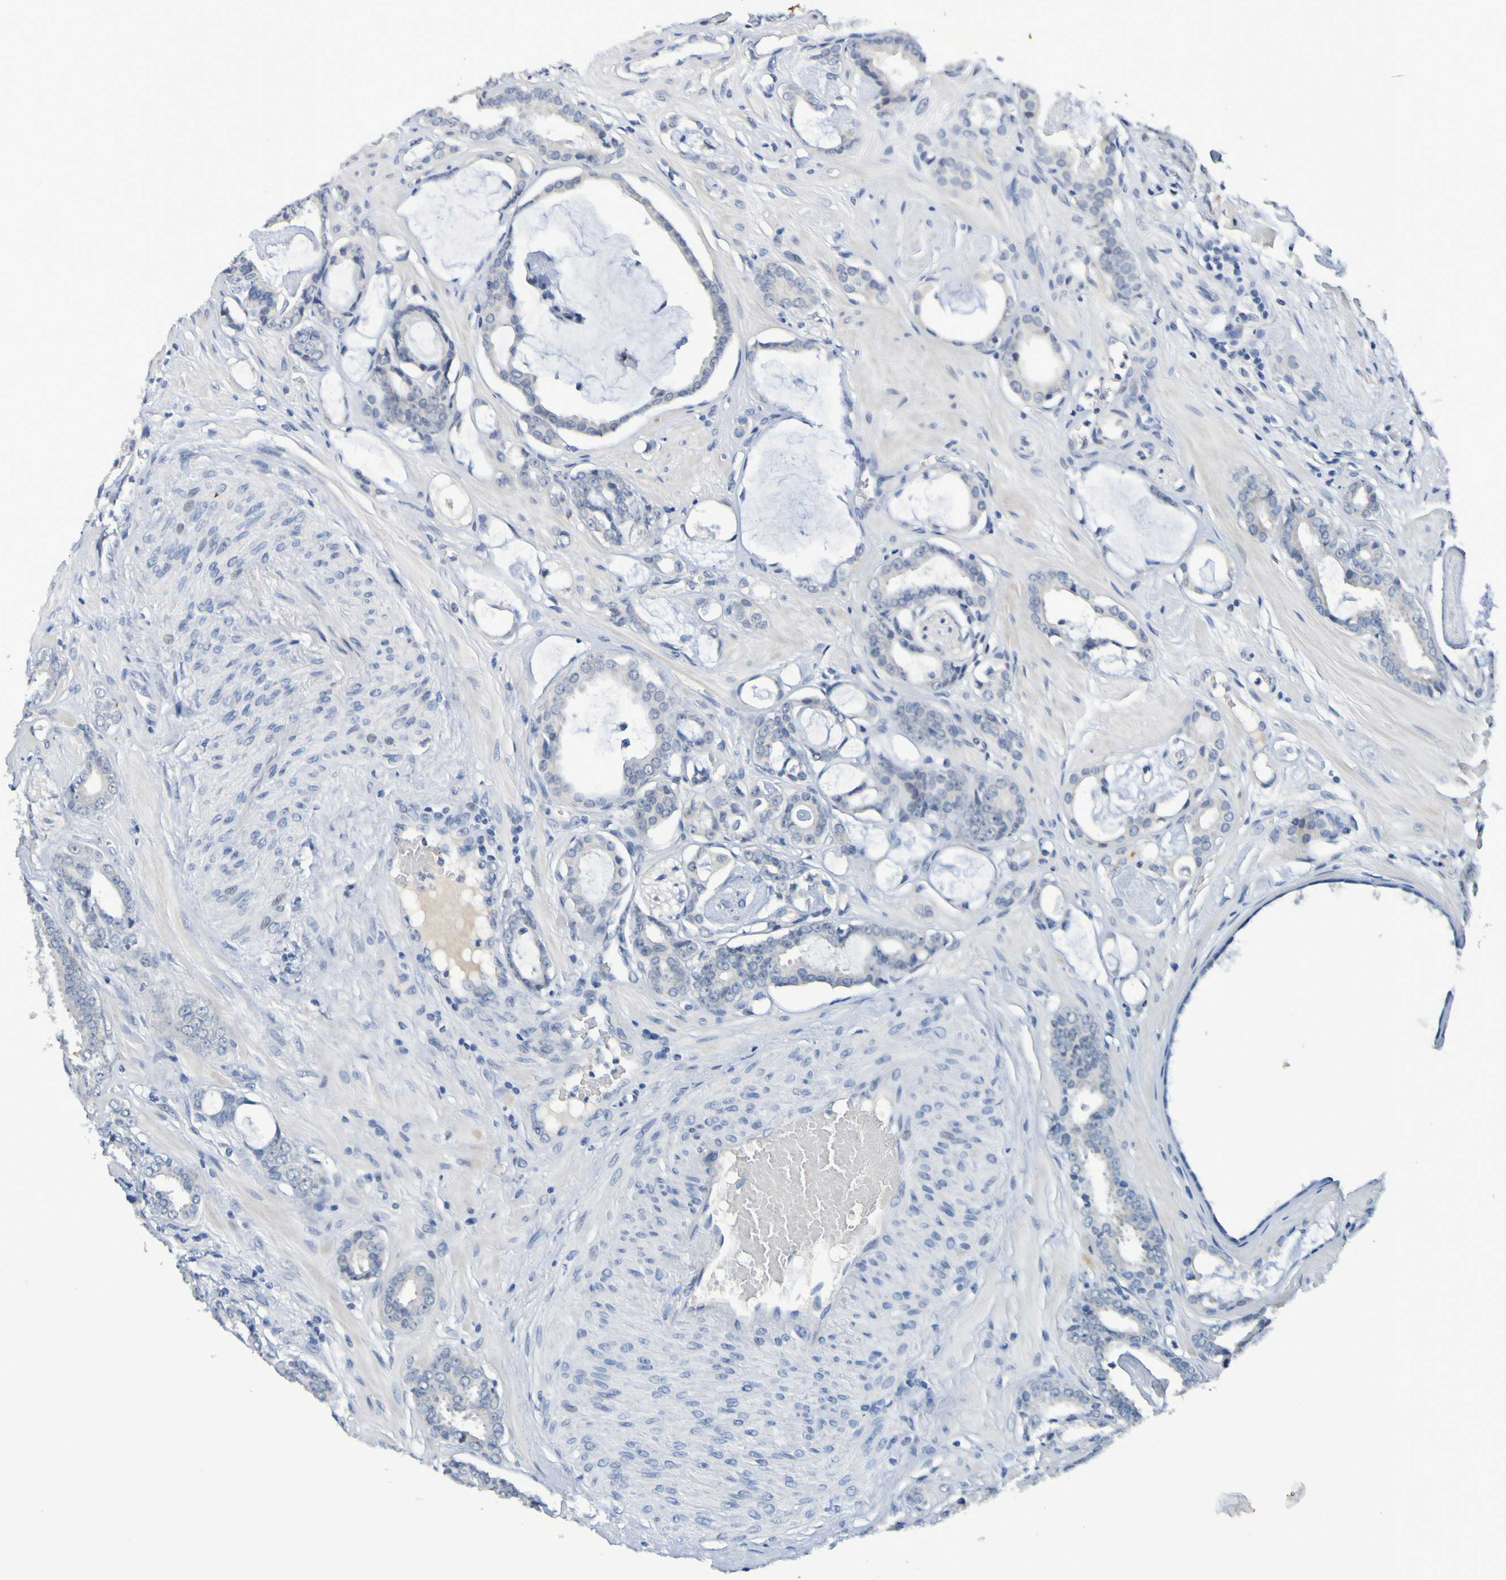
{"staining": {"intensity": "negative", "quantity": "none", "location": "none"}, "tissue": "prostate cancer", "cell_type": "Tumor cells", "image_type": "cancer", "snomed": [{"axis": "morphology", "description": "Adenocarcinoma, Low grade"}, {"axis": "topography", "description": "Prostate"}], "caption": "Tumor cells are negative for protein expression in human adenocarcinoma (low-grade) (prostate). Brightfield microscopy of immunohistochemistry stained with DAB (3,3'-diaminobenzidine) (brown) and hematoxylin (blue), captured at high magnification.", "gene": "VMA21", "patient": {"sex": "male", "age": 53}}